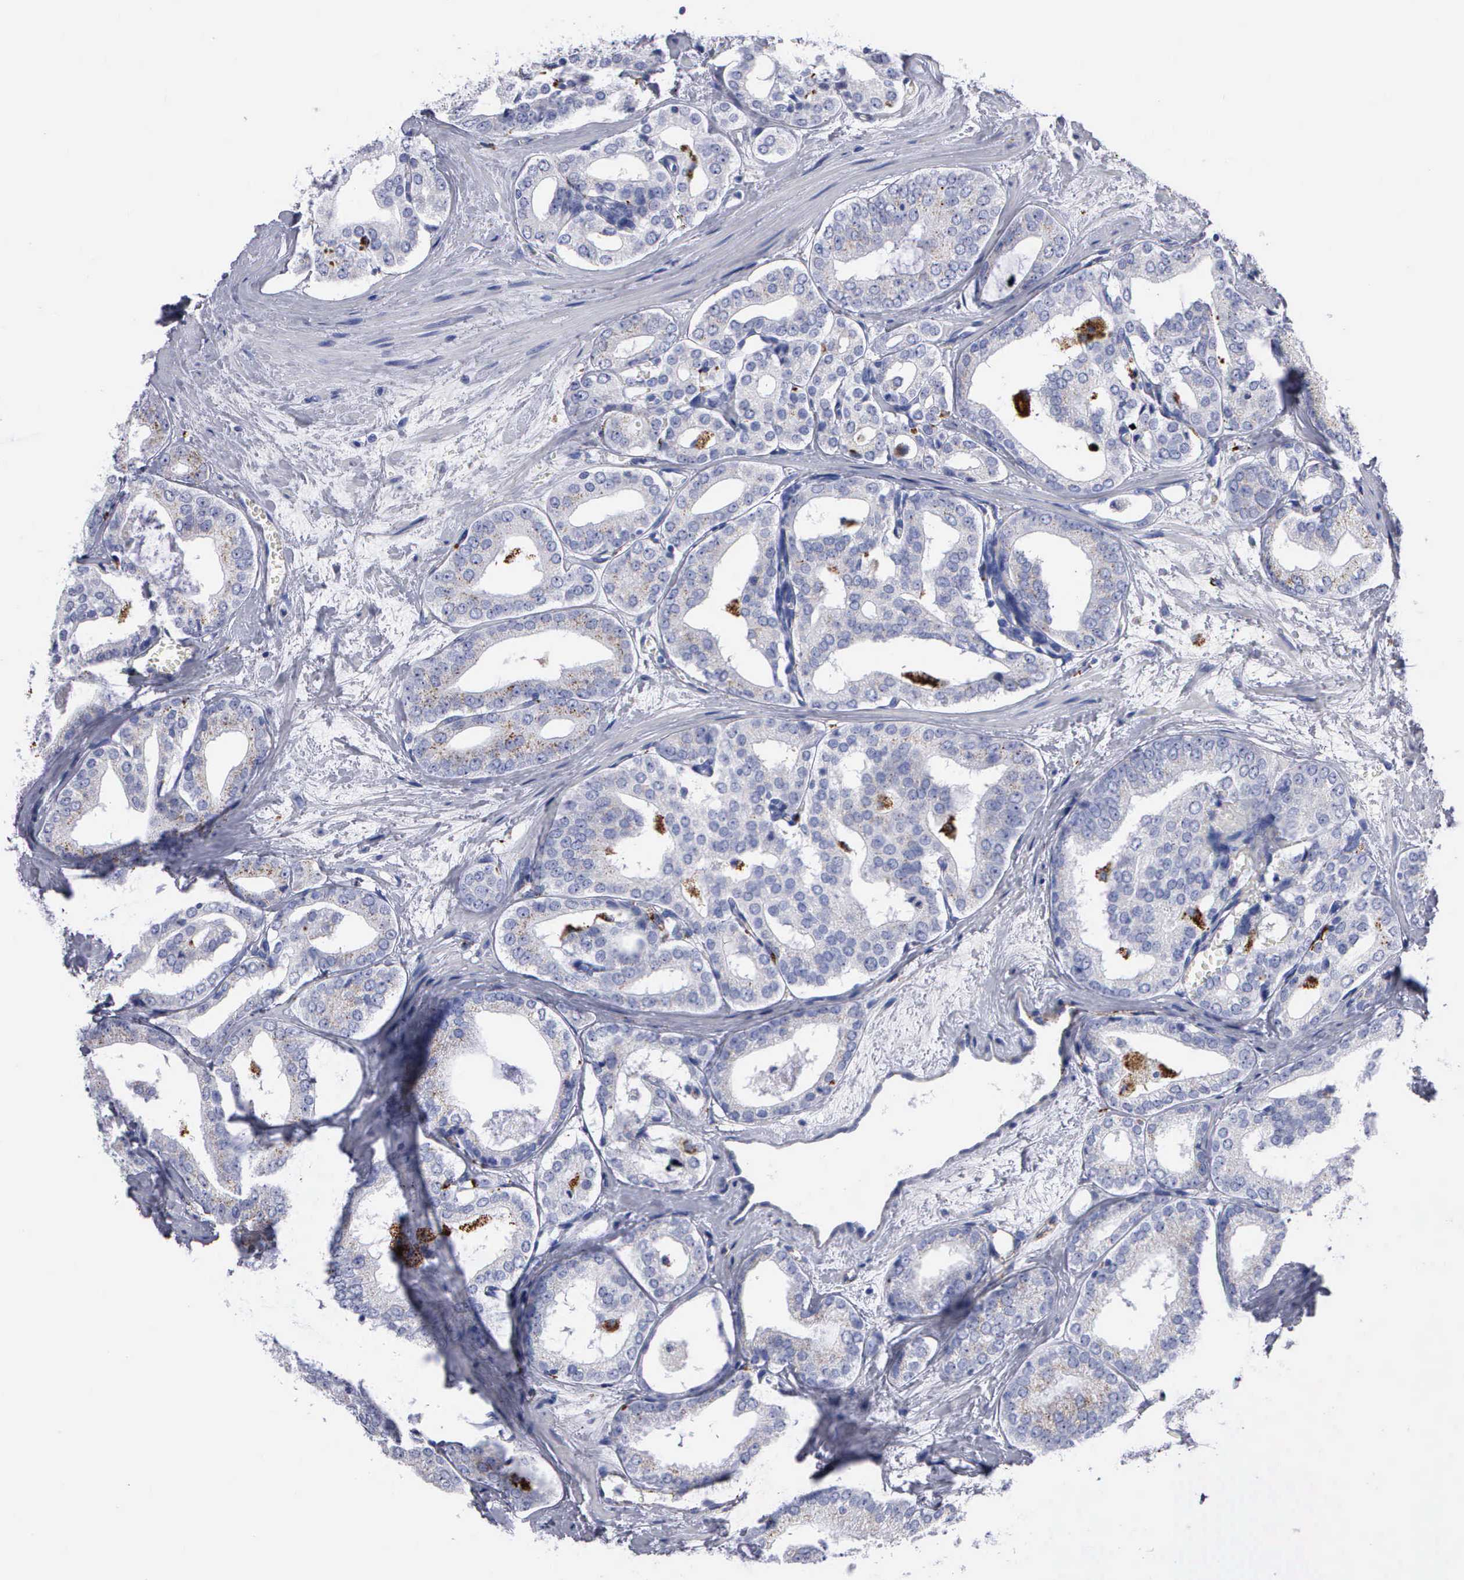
{"staining": {"intensity": "negative", "quantity": "none", "location": "none"}, "tissue": "prostate cancer", "cell_type": "Tumor cells", "image_type": "cancer", "snomed": [{"axis": "morphology", "description": "Adenocarcinoma, Medium grade"}, {"axis": "topography", "description": "Prostate"}], "caption": "Protein analysis of prostate medium-grade adenocarcinoma demonstrates no significant staining in tumor cells.", "gene": "CTSL", "patient": {"sex": "male", "age": 79}}